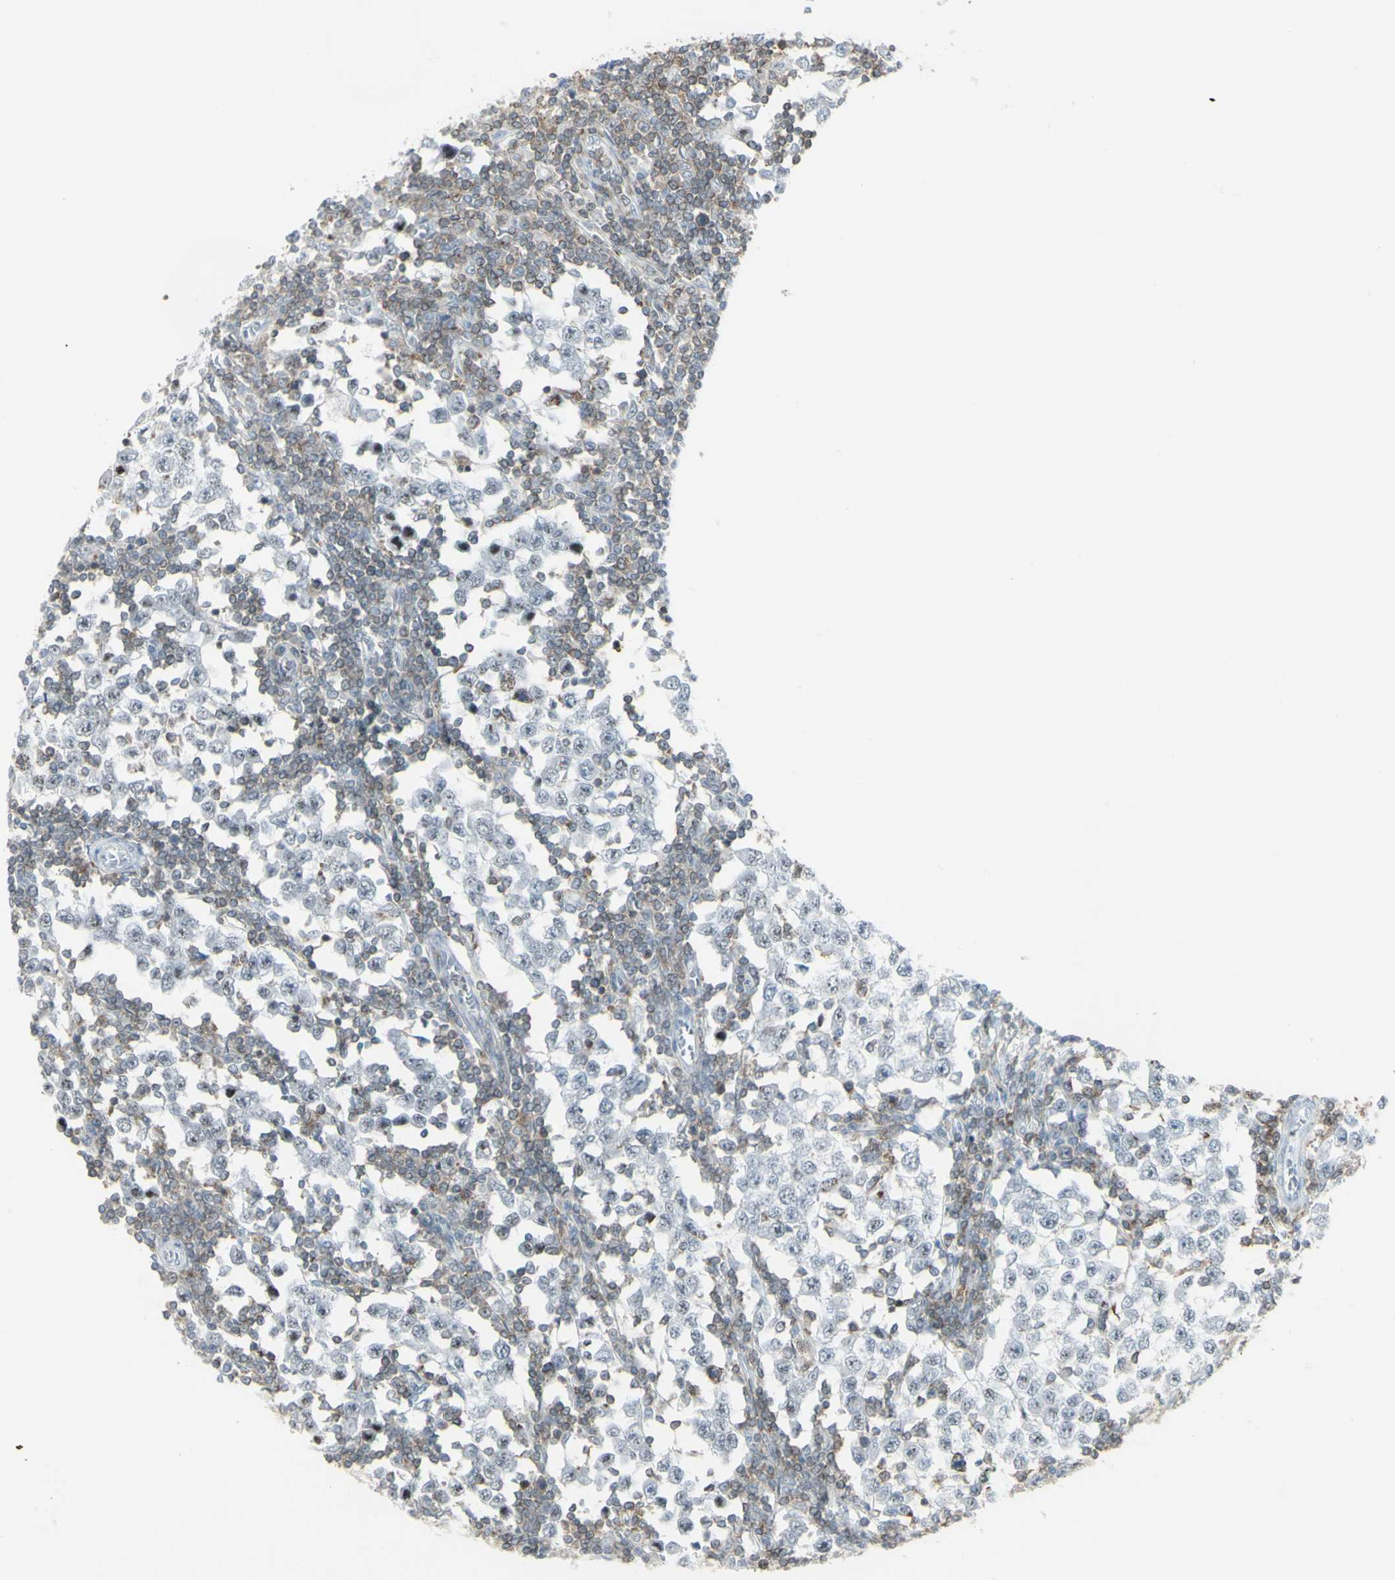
{"staining": {"intensity": "negative", "quantity": "none", "location": "none"}, "tissue": "testis cancer", "cell_type": "Tumor cells", "image_type": "cancer", "snomed": [{"axis": "morphology", "description": "Seminoma, NOS"}, {"axis": "topography", "description": "Testis"}], "caption": "Testis cancer stained for a protein using IHC exhibits no positivity tumor cells.", "gene": "NRG1", "patient": {"sex": "male", "age": 65}}